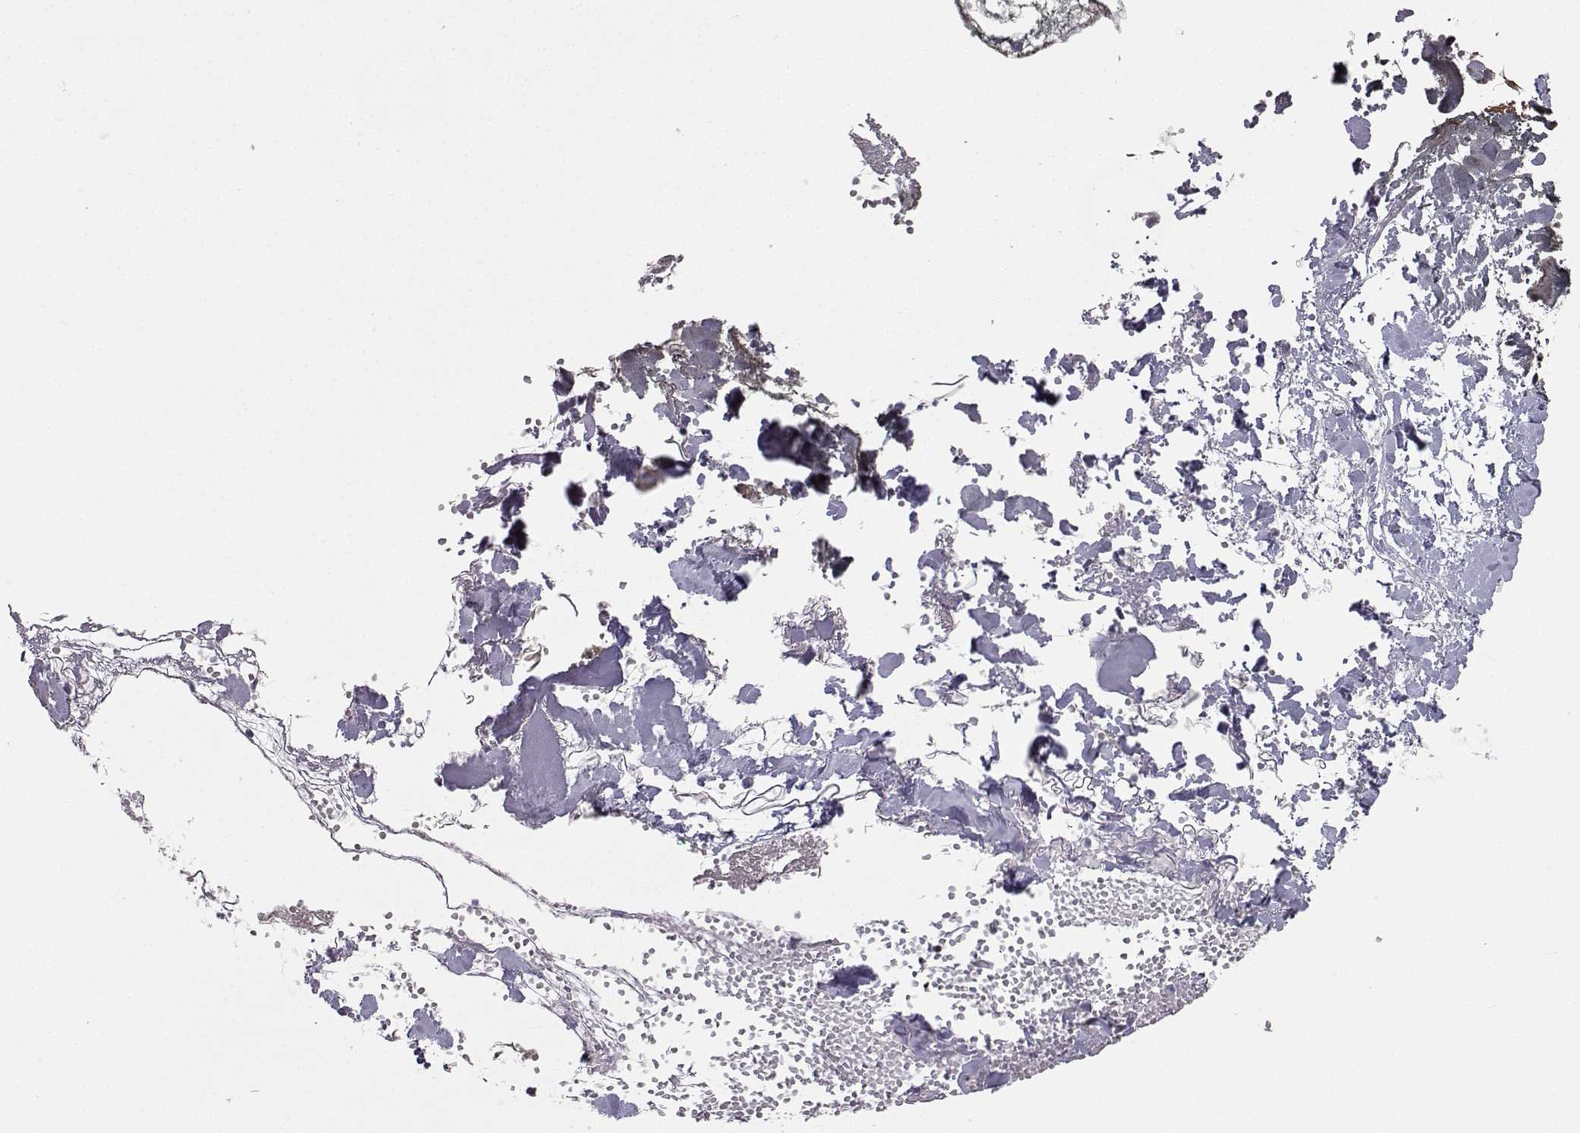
{"staining": {"intensity": "negative", "quantity": "none", "location": "none"}, "tissue": "skin", "cell_type": "Fibroblasts", "image_type": "normal", "snomed": [{"axis": "morphology", "description": "Normal tissue, NOS"}, {"axis": "topography", "description": "Skin"}], "caption": "Micrograph shows no significant protein positivity in fibroblasts of normal skin.", "gene": "SYCE1", "patient": {"sex": "female", "age": 34}}